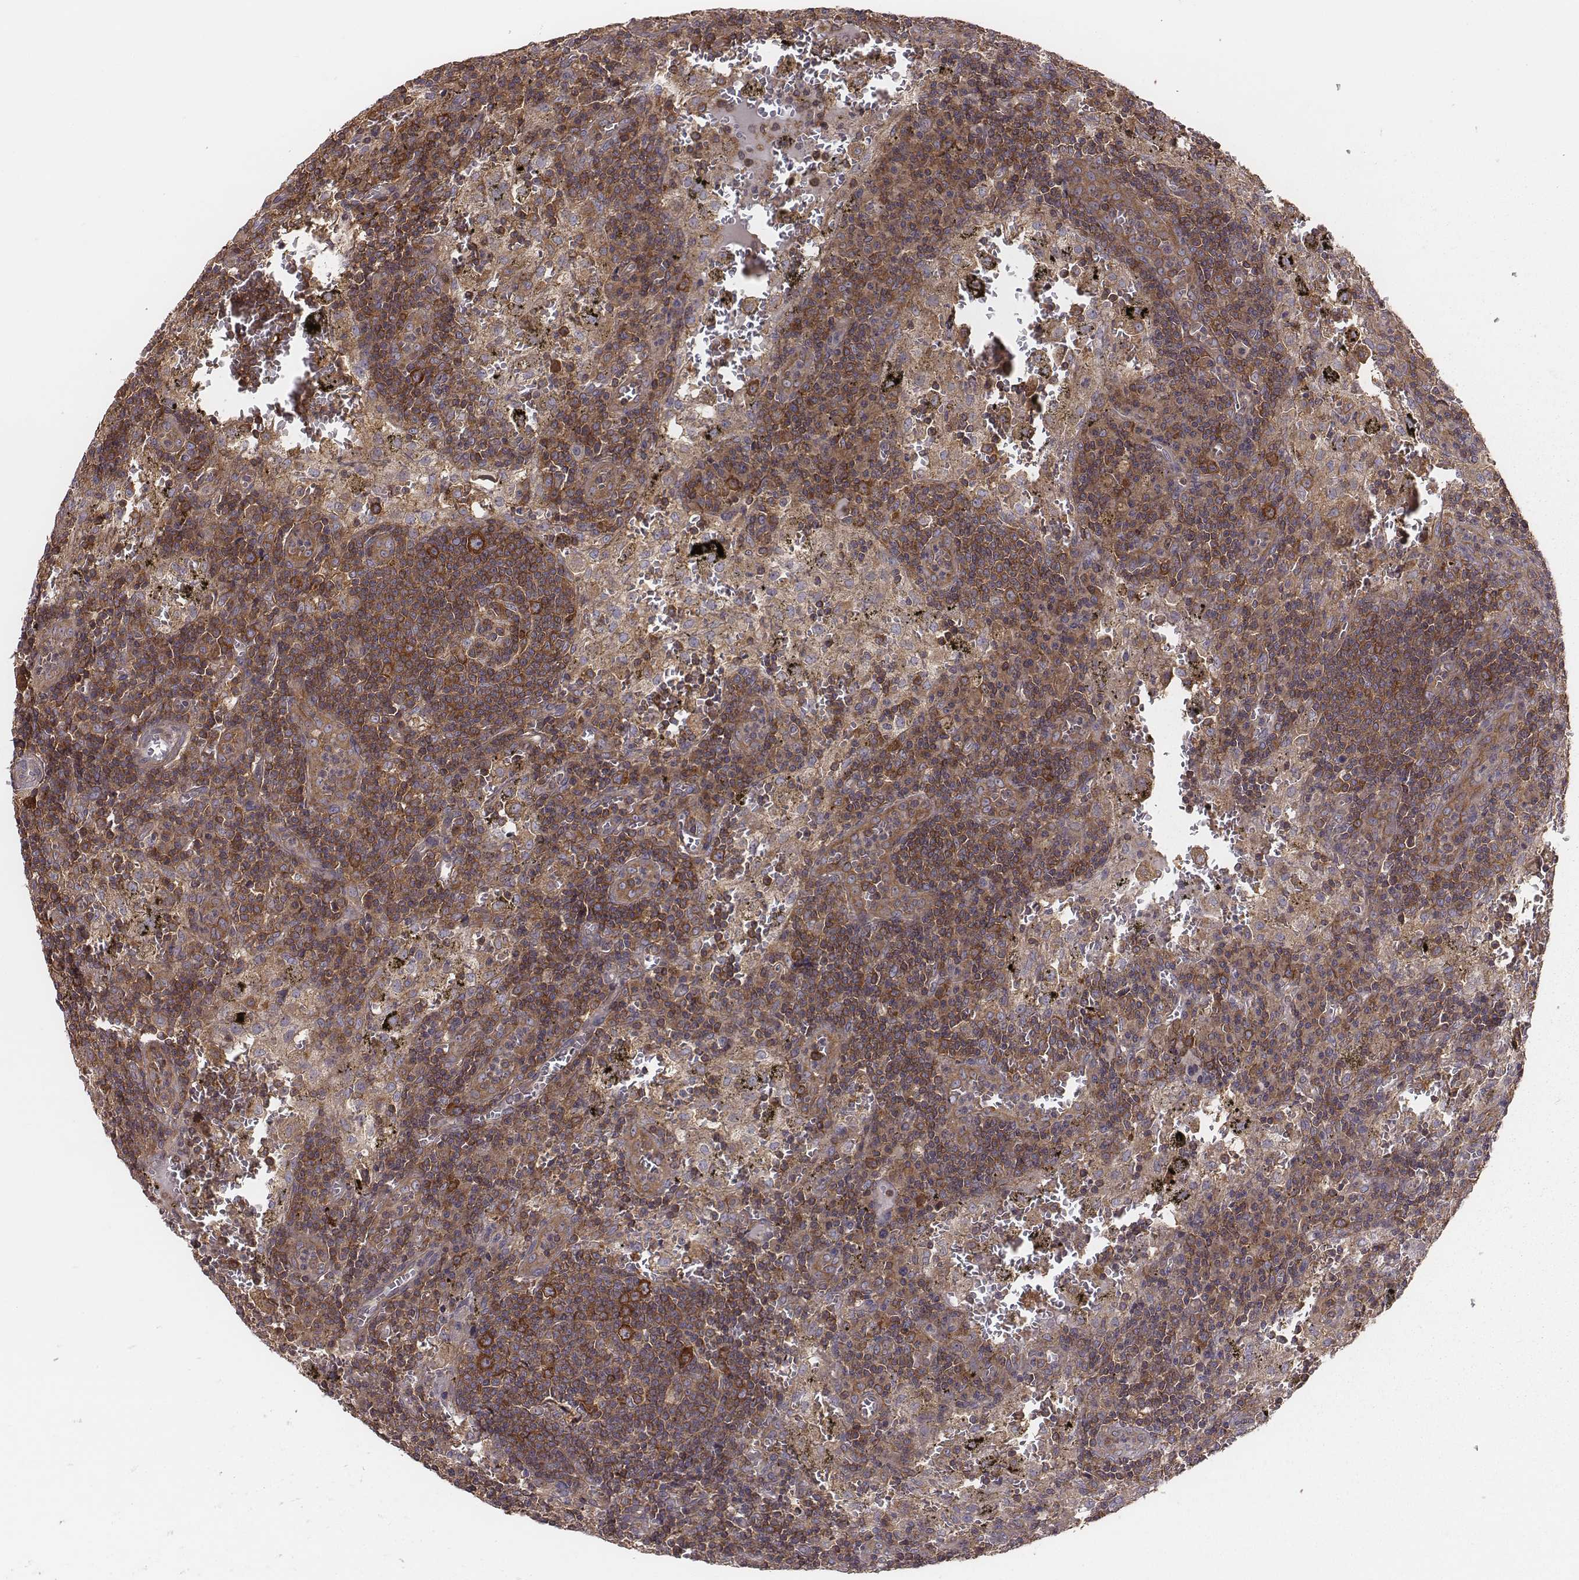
{"staining": {"intensity": "strong", "quantity": ">75%", "location": "cytoplasmic/membranous"}, "tissue": "lymph node", "cell_type": "Non-germinal center cells", "image_type": "normal", "snomed": [{"axis": "morphology", "description": "Normal tissue, NOS"}, {"axis": "topography", "description": "Lymph node"}], "caption": "Immunohistochemistry (IHC) image of normal lymph node stained for a protein (brown), which exhibits high levels of strong cytoplasmic/membranous expression in approximately >75% of non-germinal center cells.", "gene": "CAD", "patient": {"sex": "male", "age": 62}}